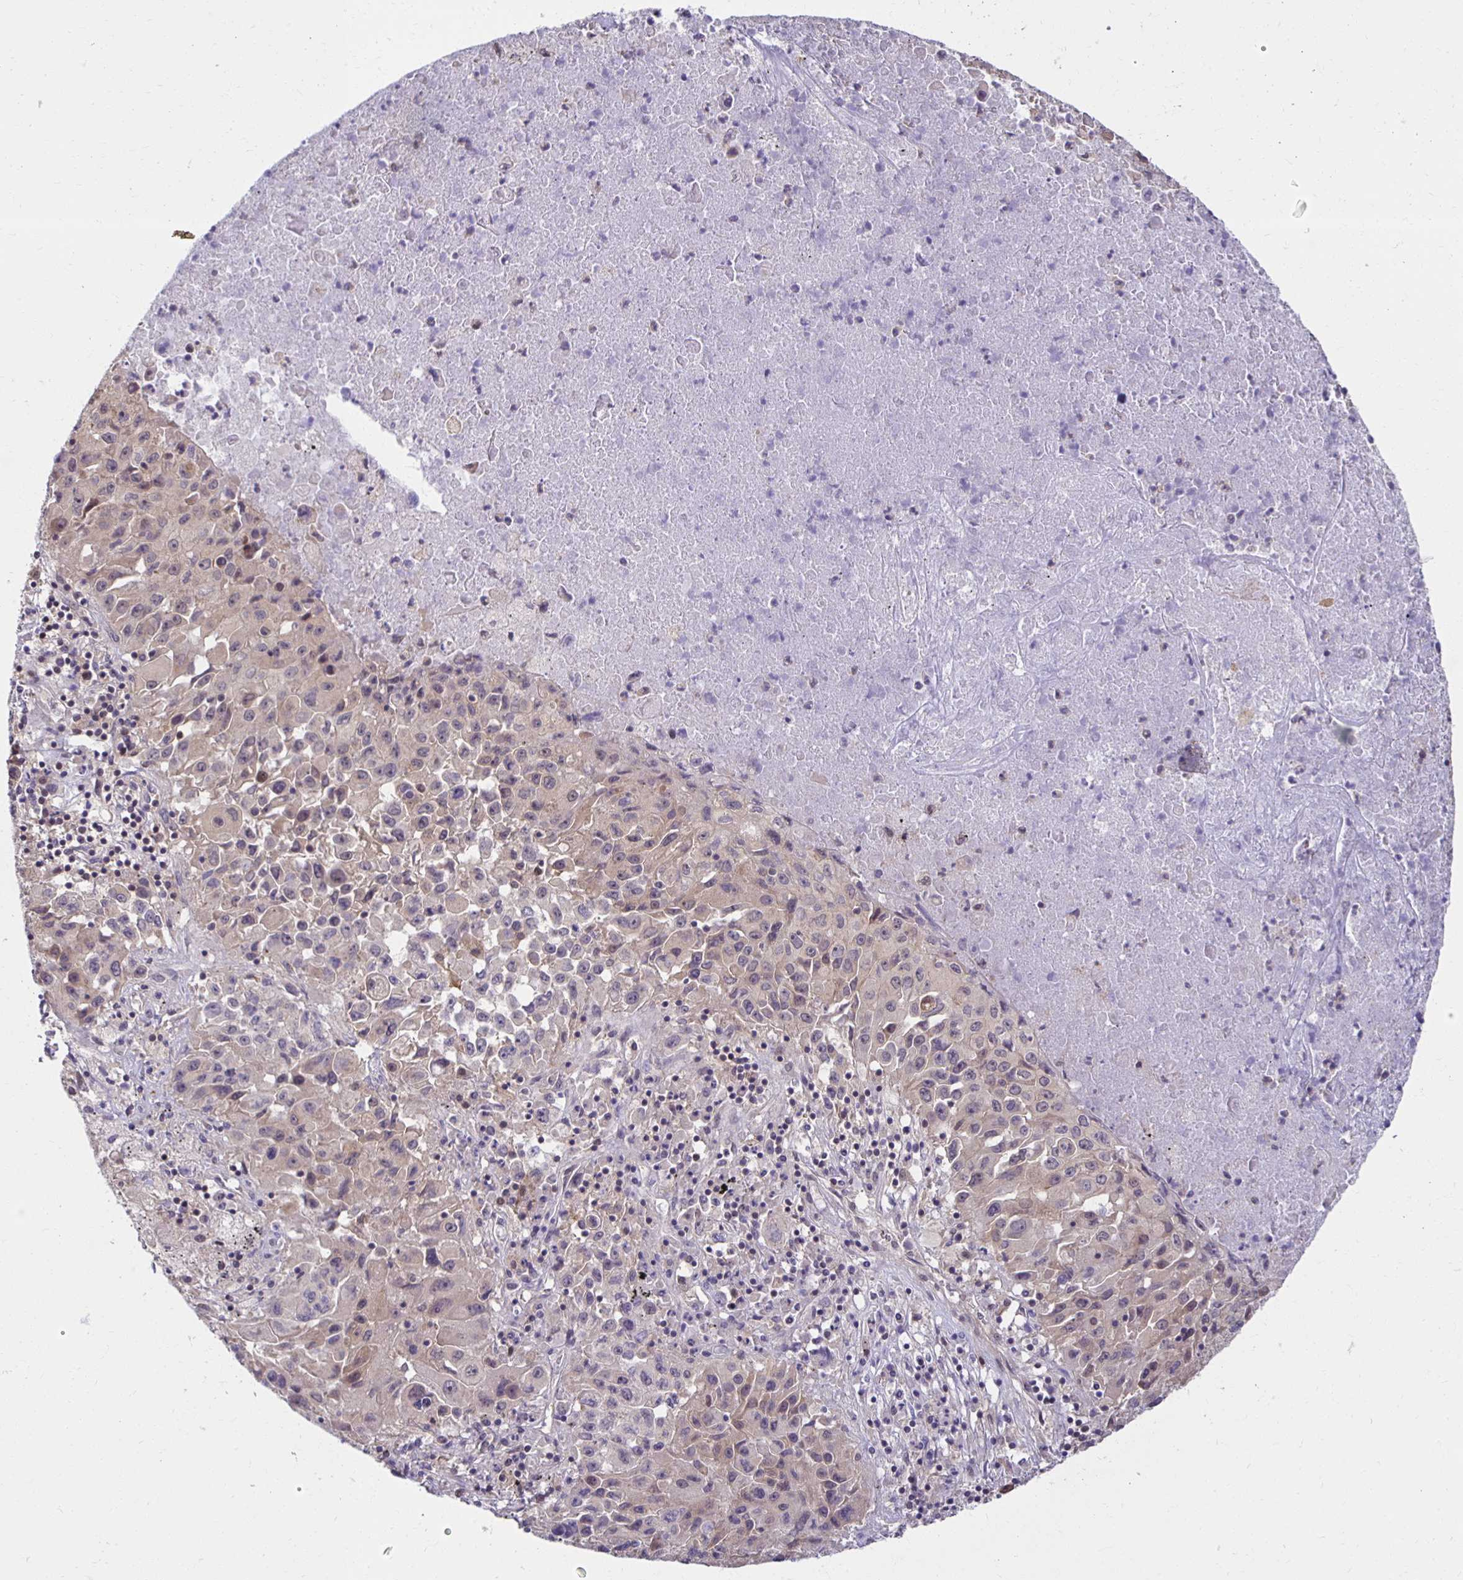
{"staining": {"intensity": "weak", "quantity": "<25%", "location": "cytoplasmic/membranous"}, "tissue": "lung cancer", "cell_type": "Tumor cells", "image_type": "cancer", "snomed": [{"axis": "morphology", "description": "Squamous cell carcinoma, NOS"}, {"axis": "topography", "description": "Lung"}], "caption": "A micrograph of squamous cell carcinoma (lung) stained for a protein reveals no brown staining in tumor cells. (IHC, brightfield microscopy, high magnification).", "gene": "MIEN1", "patient": {"sex": "male", "age": 63}}